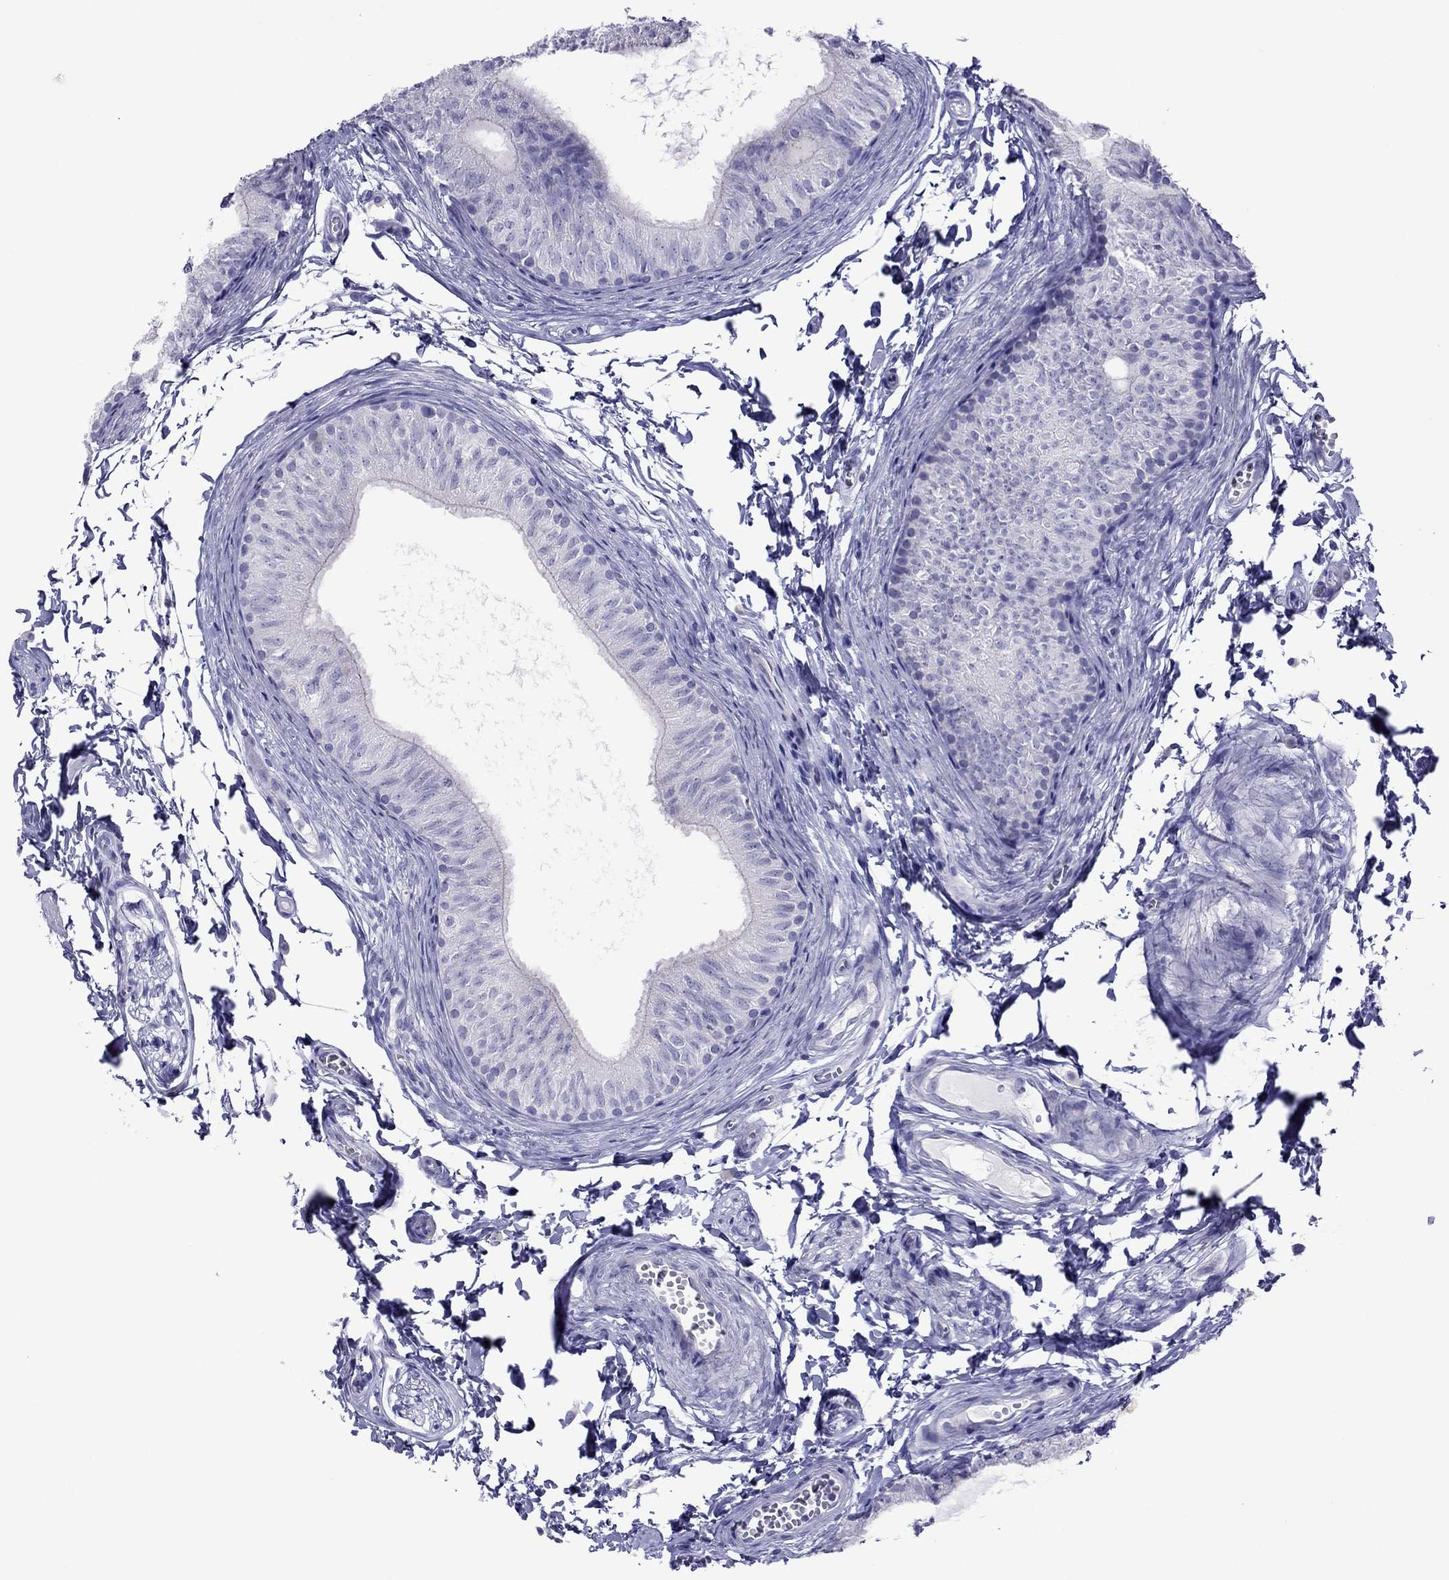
{"staining": {"intensity": "negative", "quantity": "none", "location": "none"}, "tissue": "epididymis", "cell_type": "Glandular cells", "image_type": "normal", "snomed": [{"axis": "morphology", "description": "Normal tissue, NOS"}, {"axis": "topography", "description": "Epididymis"}], "caption": "High power microscopy histopathology image of an immunohistochemistry photomicrograph of unremarkable epididymis, revealing no significant positivity in glandular cells.", "gene": "PCDHA6", "patient": {"sex": "male", "age": 22}}